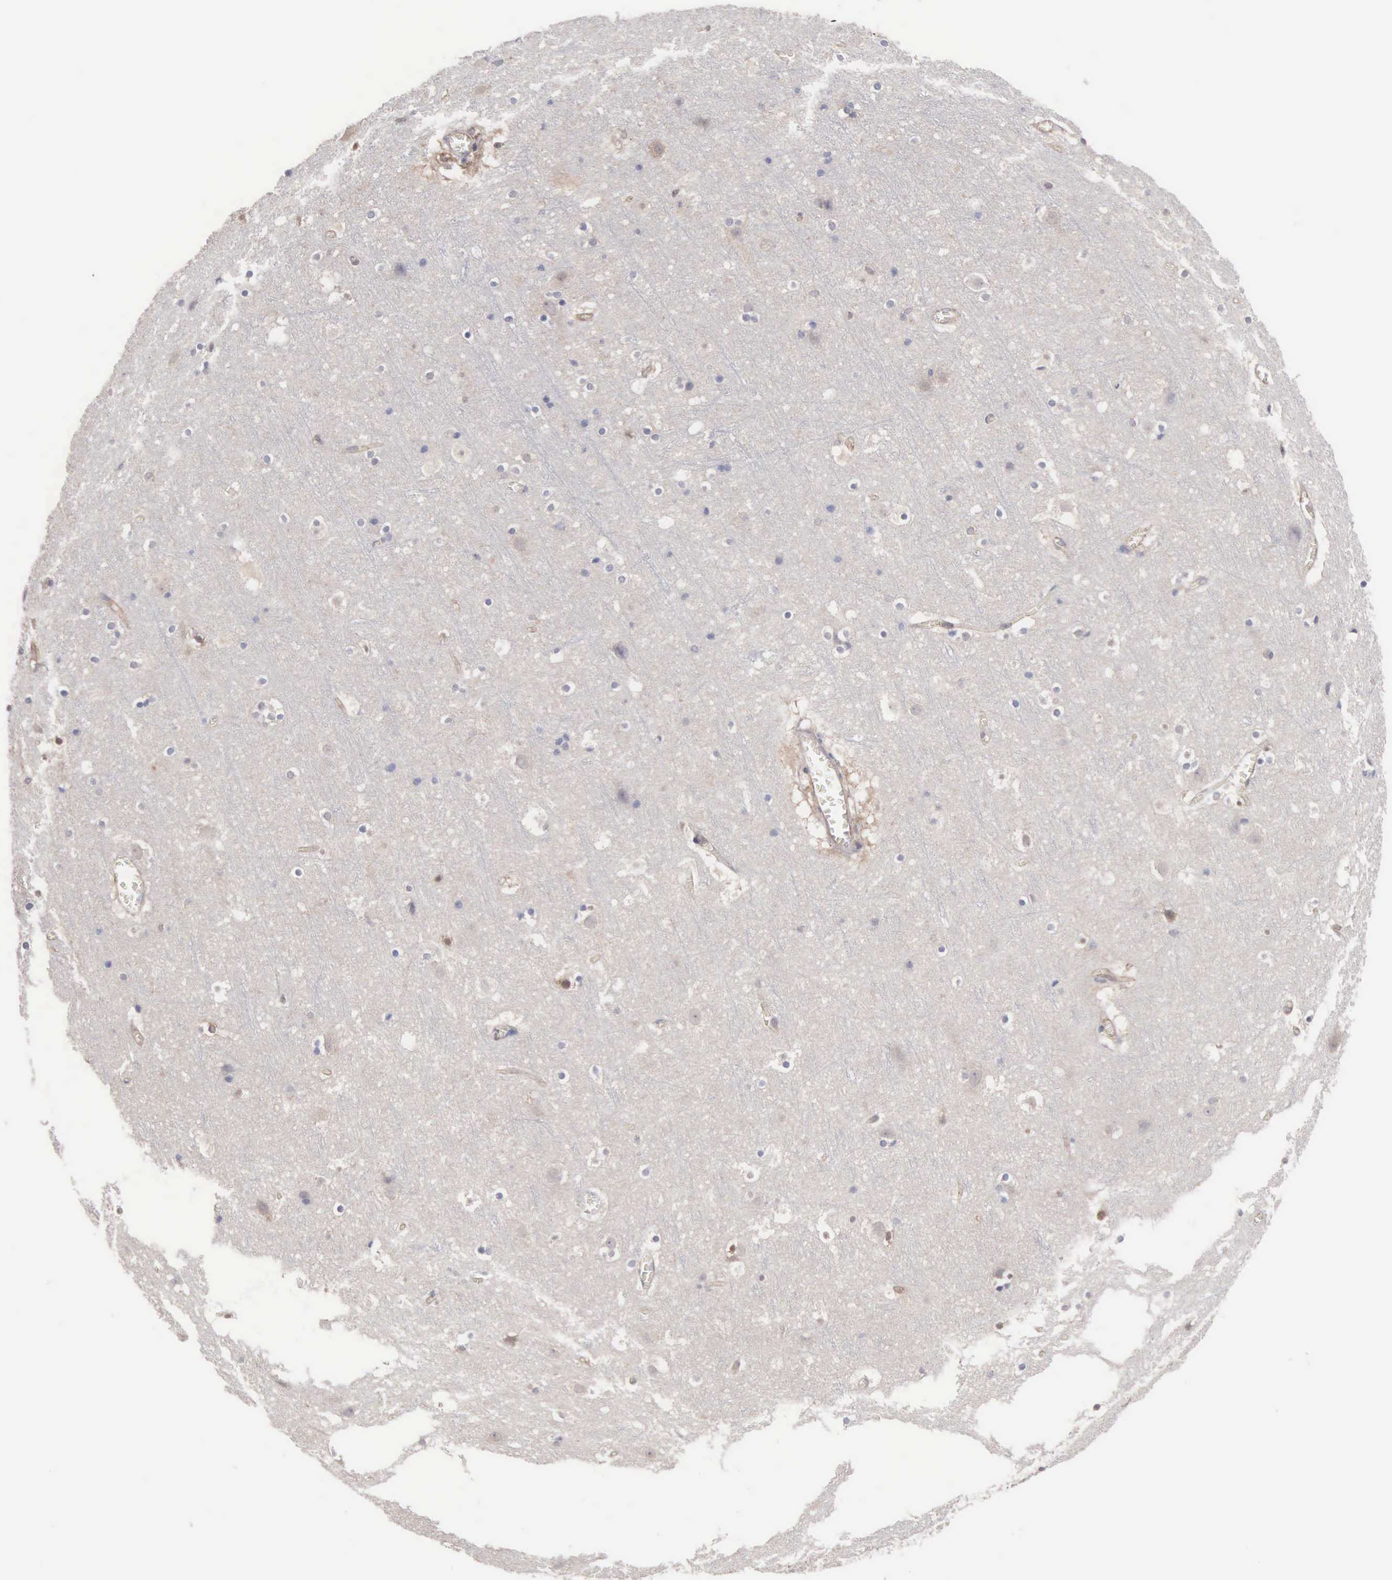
{"staining": {"intensity": "weak", "quantity": ">75%", "location": "cytoplasmic/membranous"}, "tissue": "cerebral cortex", "cell_type": "Endothelial cells", "image_type": "normal", "snomed": [{"axis": "morphology", "description": "Normal tissue, NOS"}, {"axis": "topography", "description": "Cerebral cortex"}], "caption": "High-magnification brightfield microscopy of unremarkable cerebral cortex stained with DAB (brown) and counterstained with hematoxylin (blue). endothelial cells exhibit weak cytoplasmic/membranous positivity is present in approximately>75% of cells. (IHC, brightfield microscopy, high magnification).", "gene": "MTHFD1", "patient": {"sex": "male", "age": 45}}